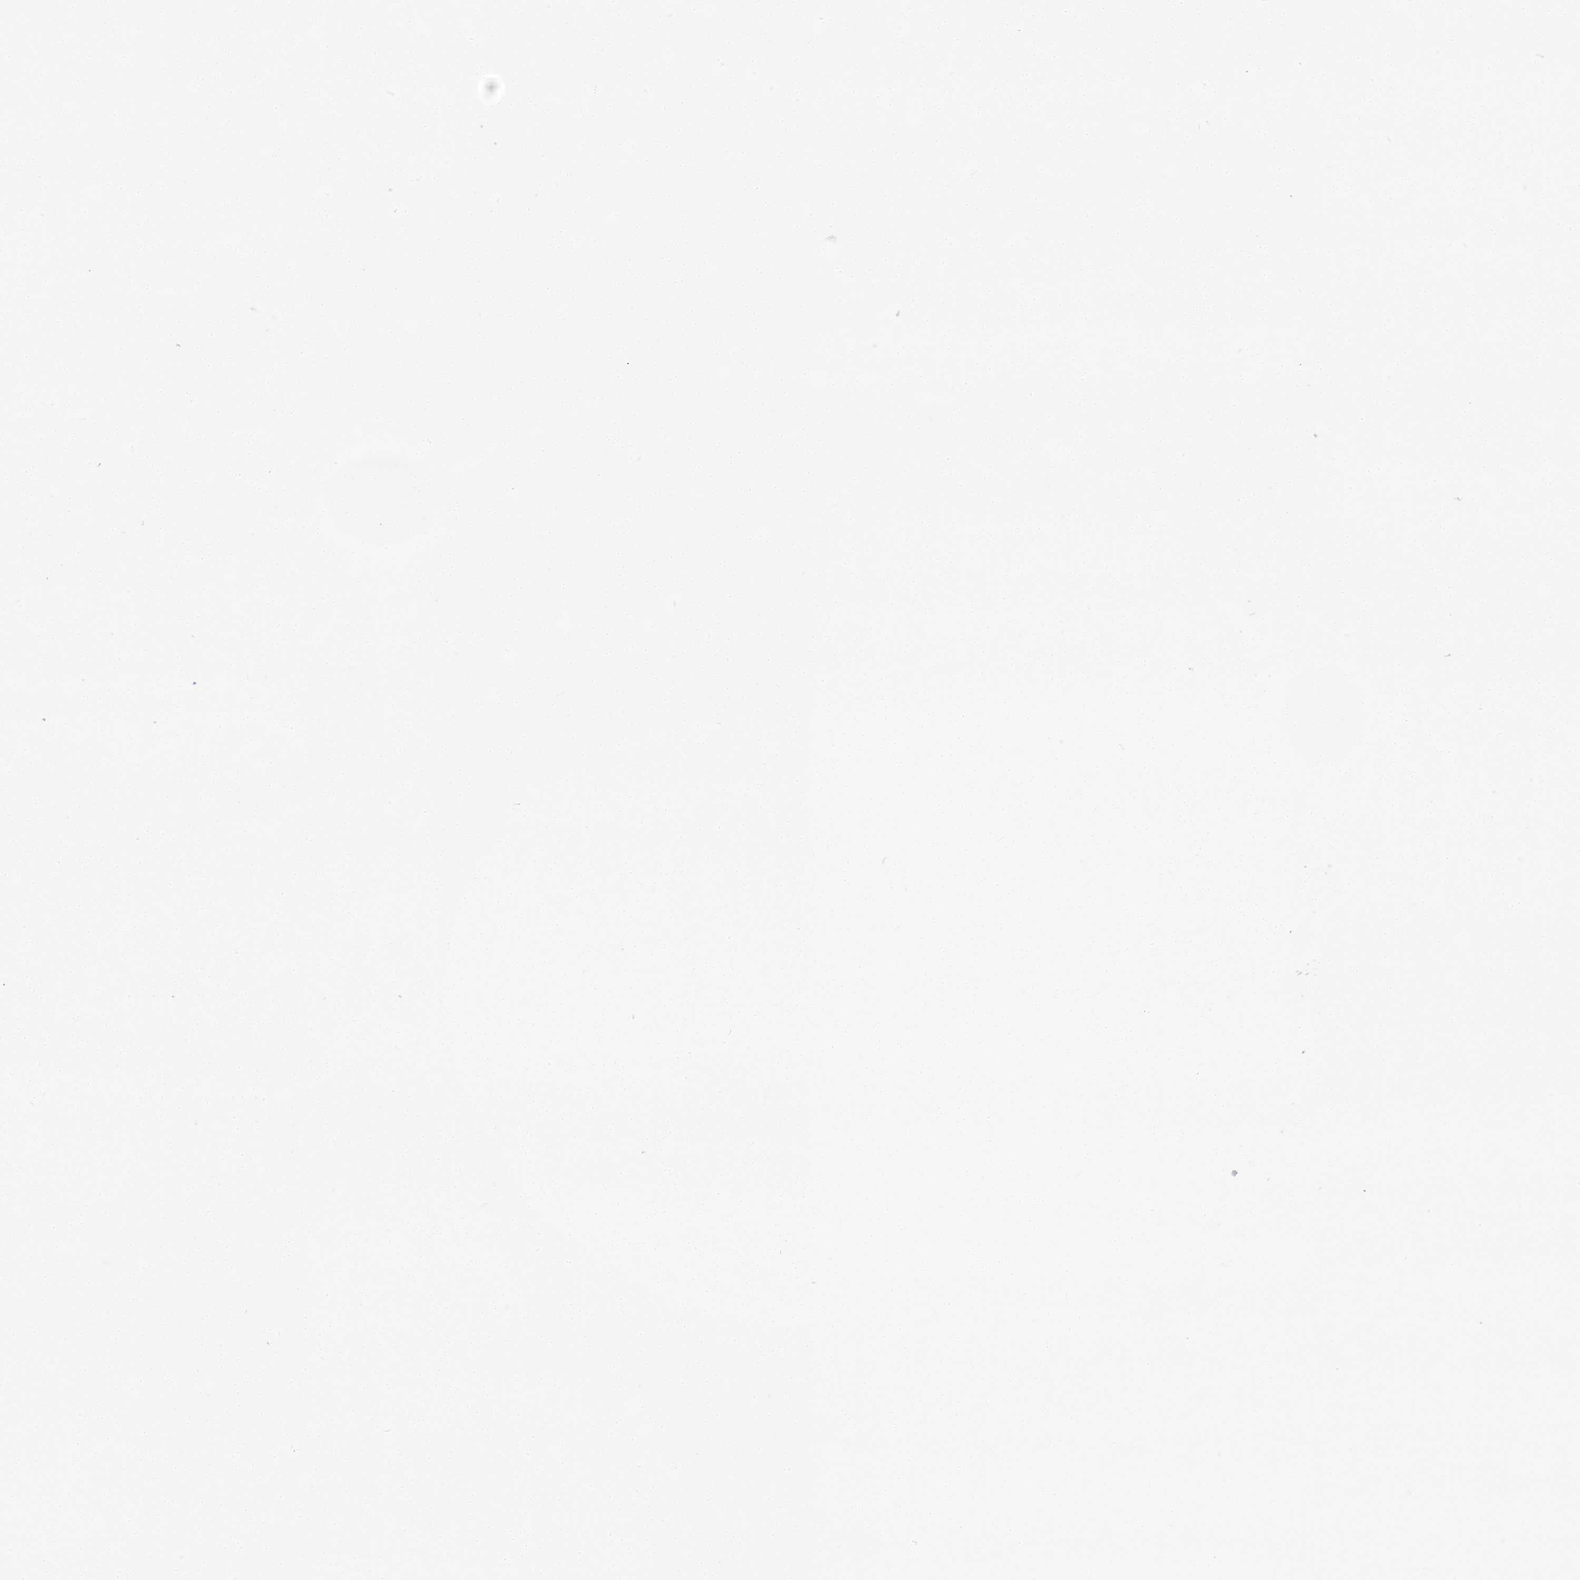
{"staining": {"intensity": "negative", "quantity": "none", "location": "none"}, "tissue": "colorectal cancer", "cell_type": "Tumor cells", "image_type": "cancer", "snomed": [{"axis": "morphology", "description": "Adenocarcinoma, NOS"}, {"axis": "topography", "description": "Rectum"}], "caption": "Colorectal cancer (adenocarcinoma) was stained to show a protein in brown. There is no significant staining in tumor cells.", "gene": "CUEDC2", "patient": {"sex": "male", "age": 59}}